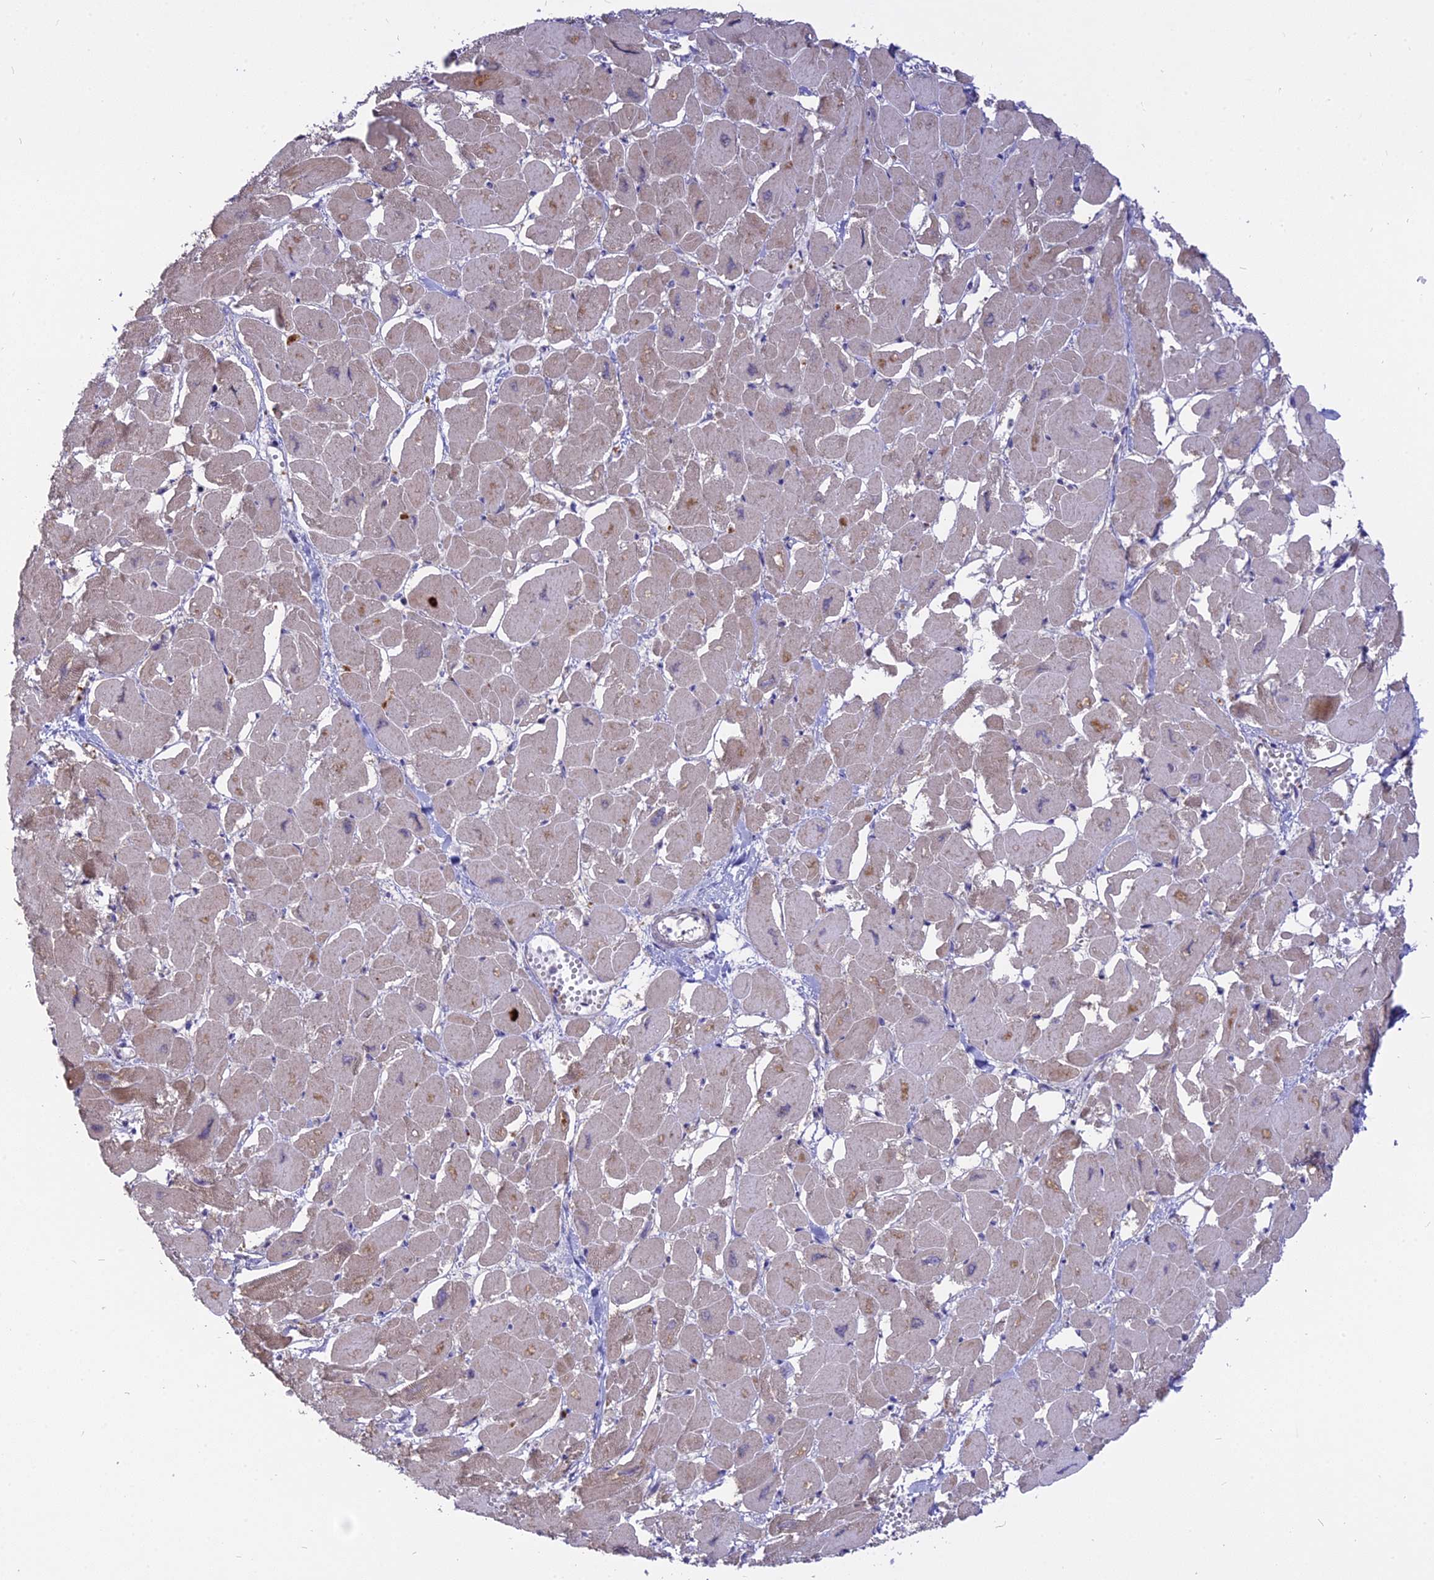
{"staining": {"intensity": "moderate", "quantity": "<25%", "location": "cytoplasmic/membranous"}, "tissue": "heart muscle", "cell_type": "Cardiomyocytes", "image_type": "normal", "snomed": [{"axis": "morphology", "description": "Normal tissue, NOS"}, {"axis": "topography", "description": "Heart"}], "caption": "A low amount of moderate cytoplasmic/membranous staining is identified in approximately <25% of cardiomyocytes in unremarkable heart muscle.", "gene": "IL21R", "patient": {"sex": "male", "age": 54}}